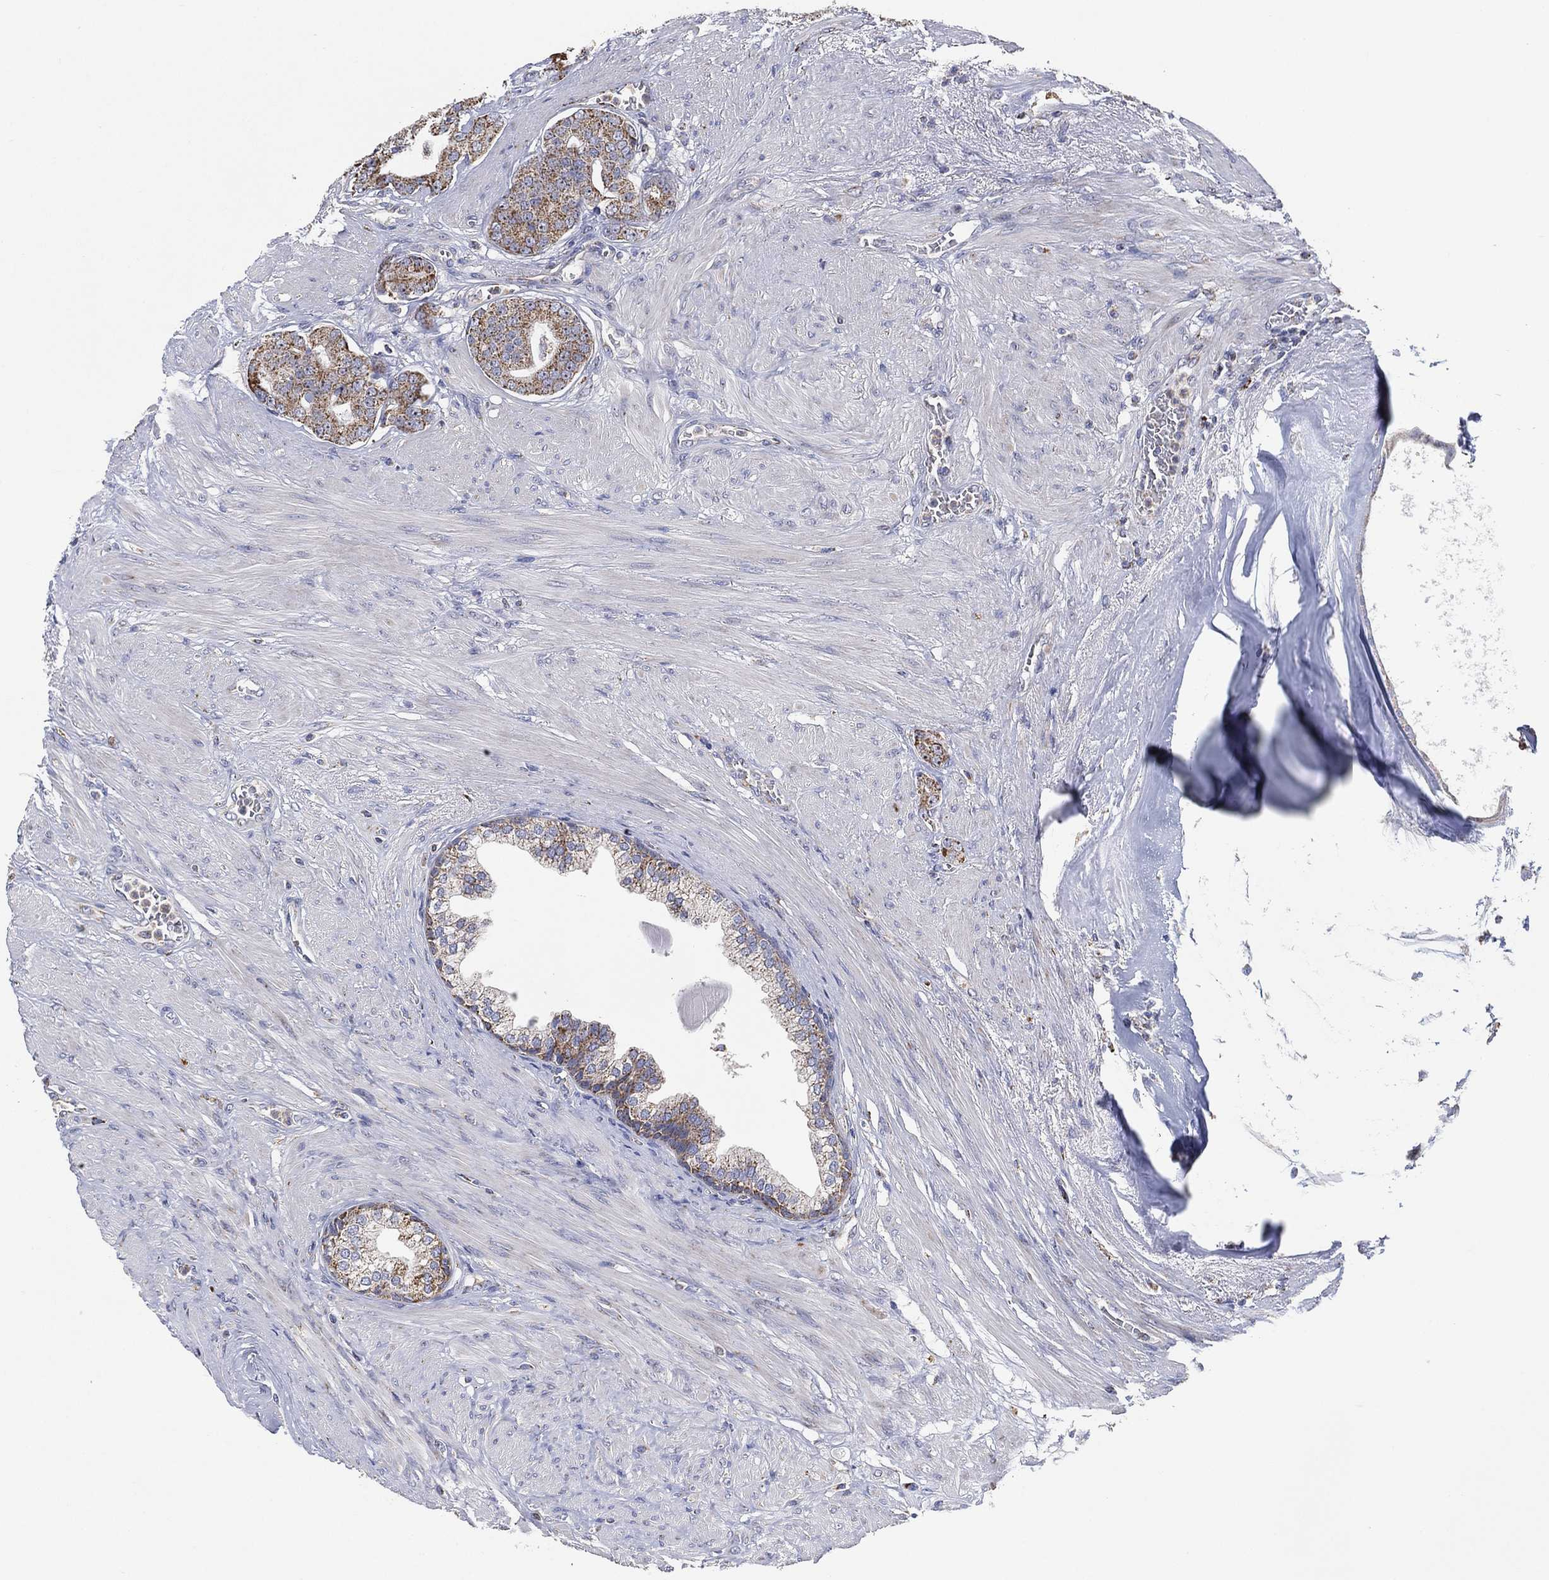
{"staining": {"intensity": "weak", "quantity": "25%-75%", "location": "cytoplasmic/membranous"}, "tissue": "prostate cancer", "cell_type": "Tumor cells", "image_type": "cancer", "snomed": [{"axis": "morphology", "description": "Adenocarcinoma, NOS"}, {"axis": "topography", "description": "Prostate"}], "caption": "Brown immunohistochemical staining in prostate cancer displays weak cytoplasmic/membranous expression in about 25%-75% of tumor cells.", "gene": "GCAT", "patient": {"sex": "male", "age": 69}}